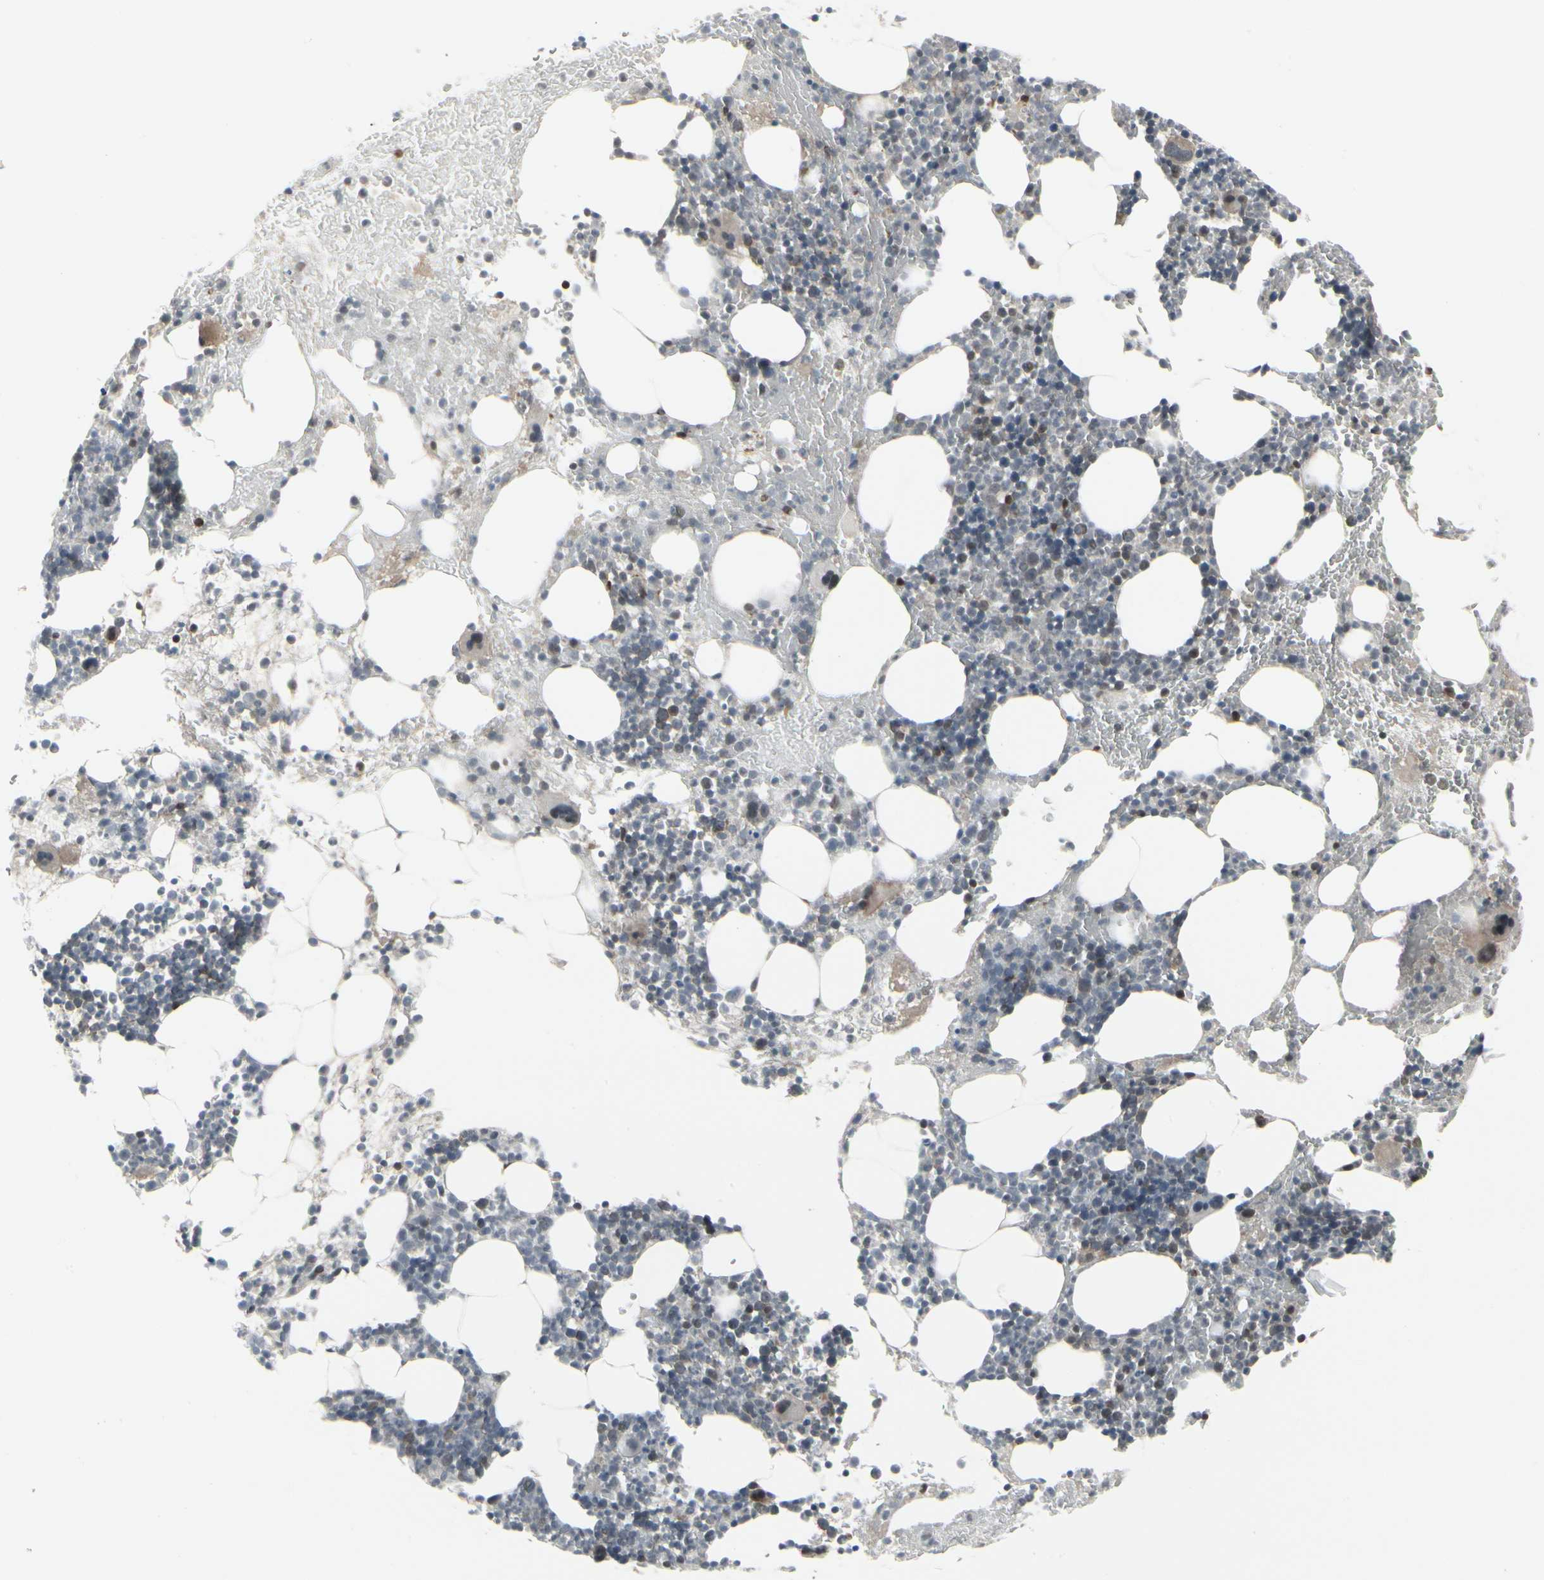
{"staining": {"intensity": "moderate", "quantity": "<25%", "location": "cytoplasmic/membranous,nuclear"}, "tissue": "bone marrow", "cell_type": "Hematopoietic cells", "image_type": "normal", "snomed": [{"axis": "morphology", "description": "Normal tissue, NOS"}, {"axis": "topography", "description": "Bone marrow"}], "caption": "IHC image of unremarkable human bone marrow stained for a protein (brown), which demonstrates low levels of moderate cytoplasmic/membranous,nuclear expression in approximately <25% of hematopoietic cells.", "gene": "IGFBP6", "patient": {"sex": "male", "age": 82}}